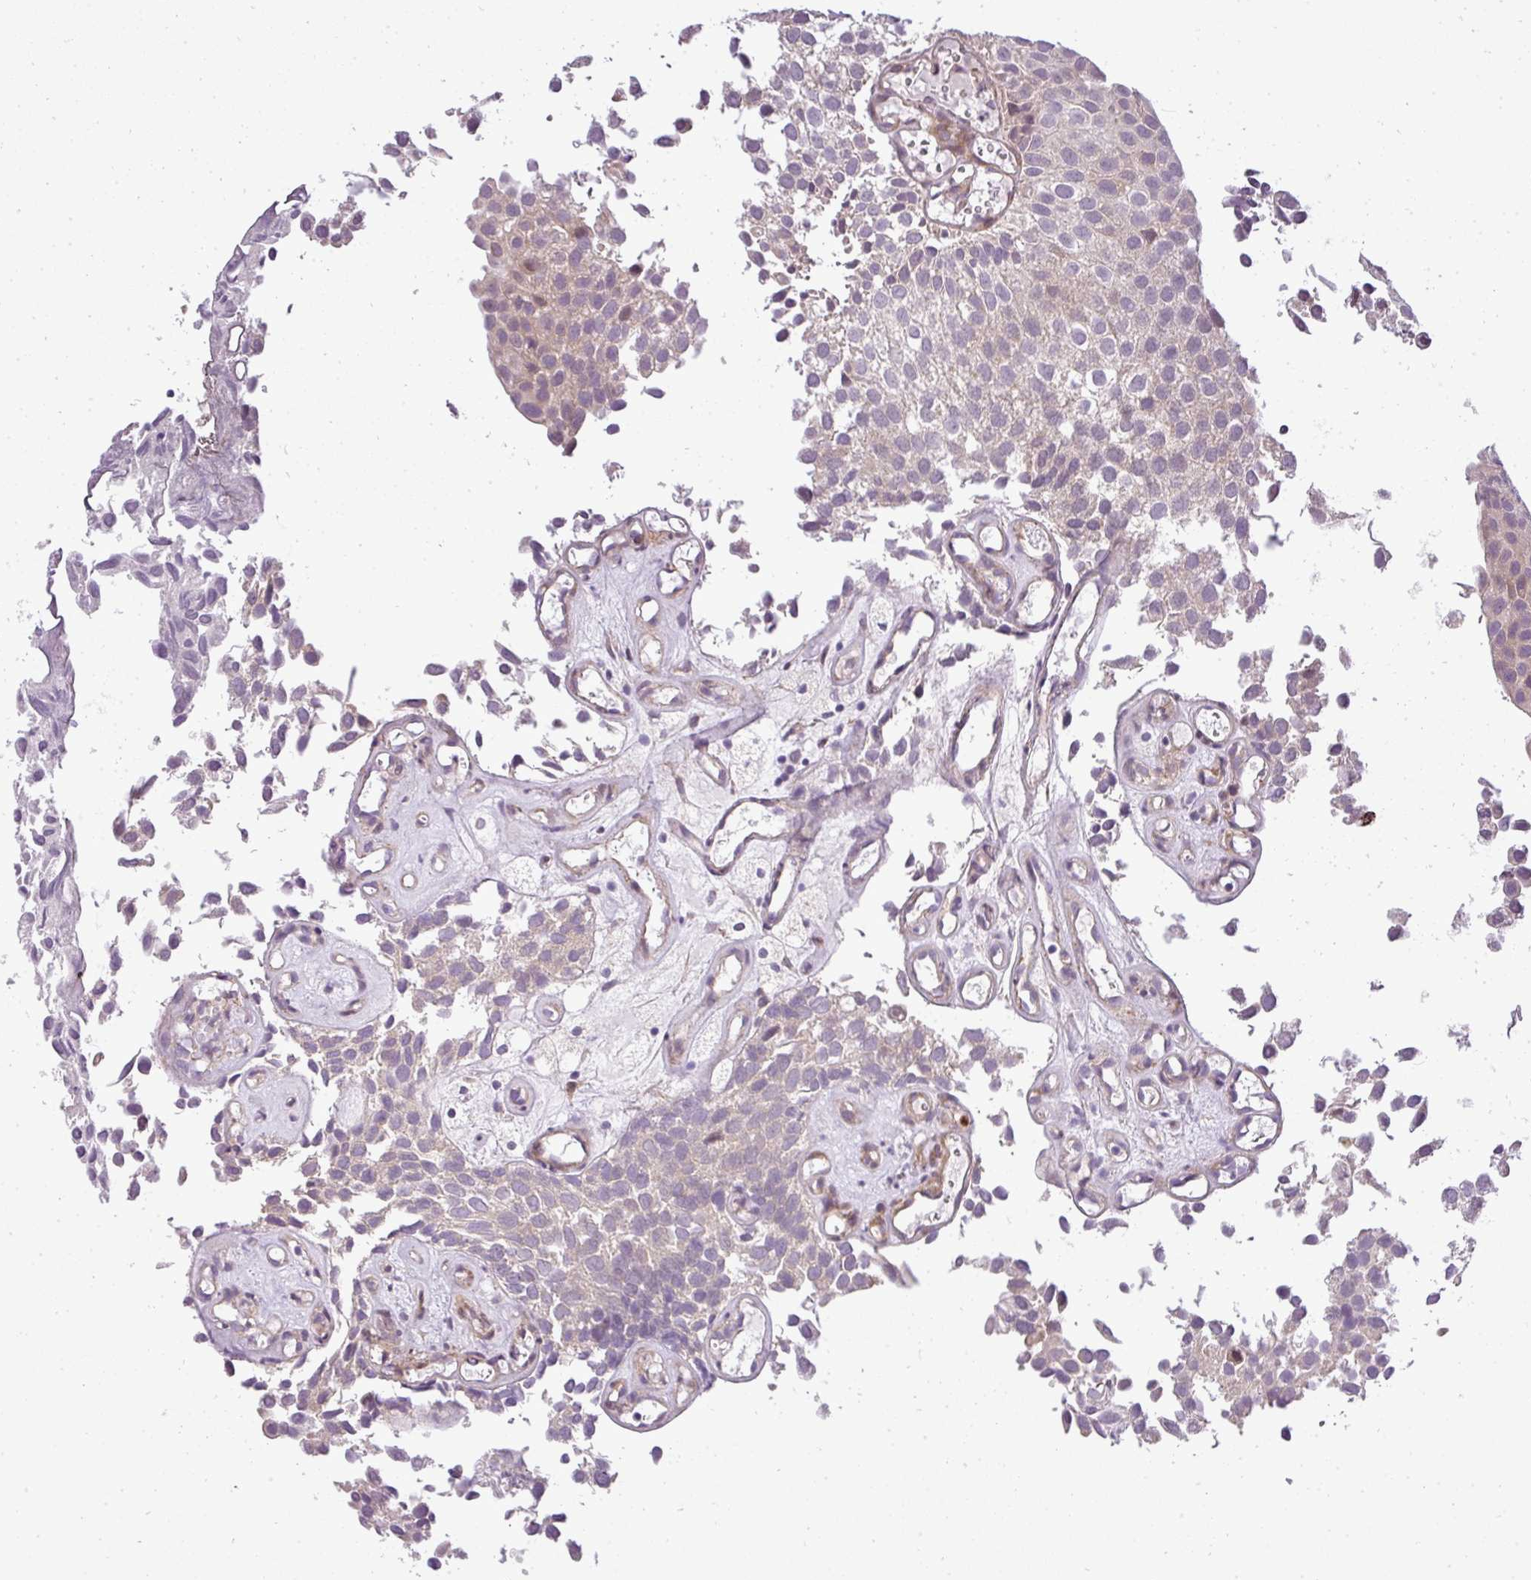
{"staining": {"intensity": "negative", "quantity": "none", "location": "none"}, "tissue": "urothelial cancer", "cell_type": "Tumor cells", "image_type": "cancer", "snomed": [{"axis": "morphology", "description": "Urothelial carcinoma, Low grade"}, {"axis": "topography", "description": "Urinary bladder"}], "caption": "Immunohistochemical staining of human urothelial cancer exhibits no significant positivity in tumor cells. (DAB immunohistochemistry, high magnification).", "gene": "ZDHHC1", "patient": {"sex": "male", "age": 88}}